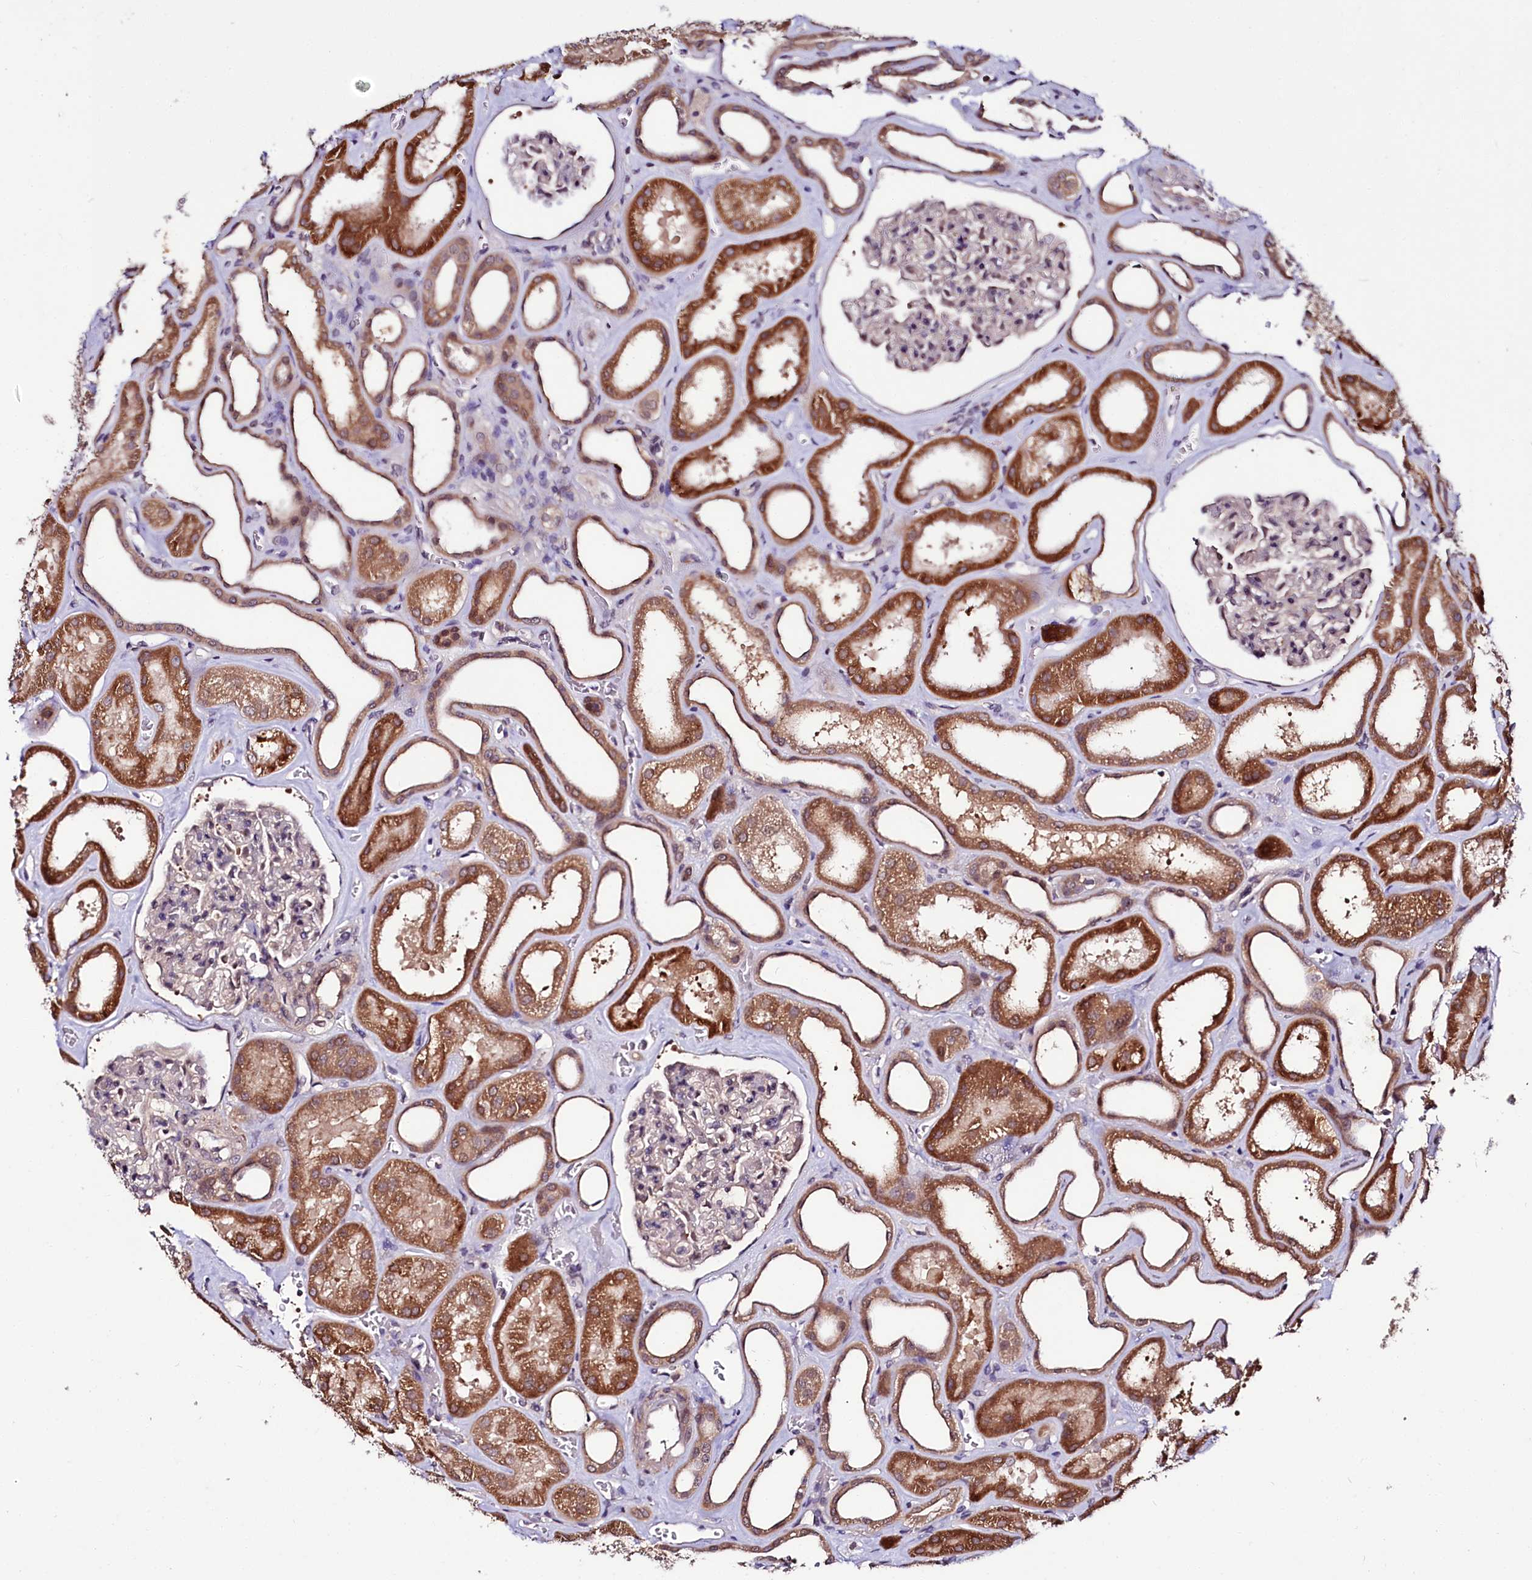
{"staining": {"intensity": "weak", "quantity": "<25%", "location": "nuclear"}, "tissue": "kidney", "cell_type": "Cells in glomeruli", "image_type": "normal", "snomed": [{"axis": "morphology", "description": "Normal tissue, NOS"}, {"axis": "morphology", "description": "Adenocarcinoma, NOS"}, {"axis": "topography", "description": "Kidney"}], "caption": "High magnification brightfield microscopy of unremarkable kidney stained with DAB (brown) and counterstained with hematoxylin (blue): cells in glomeruli show no significant expression. Brightfield microscopy of IHC stained with DAB (brown) and hematoxylin (blue), captured at high magnification.", "gene": "UBE3A", "patient": {"sex": "female", "age": 68}}